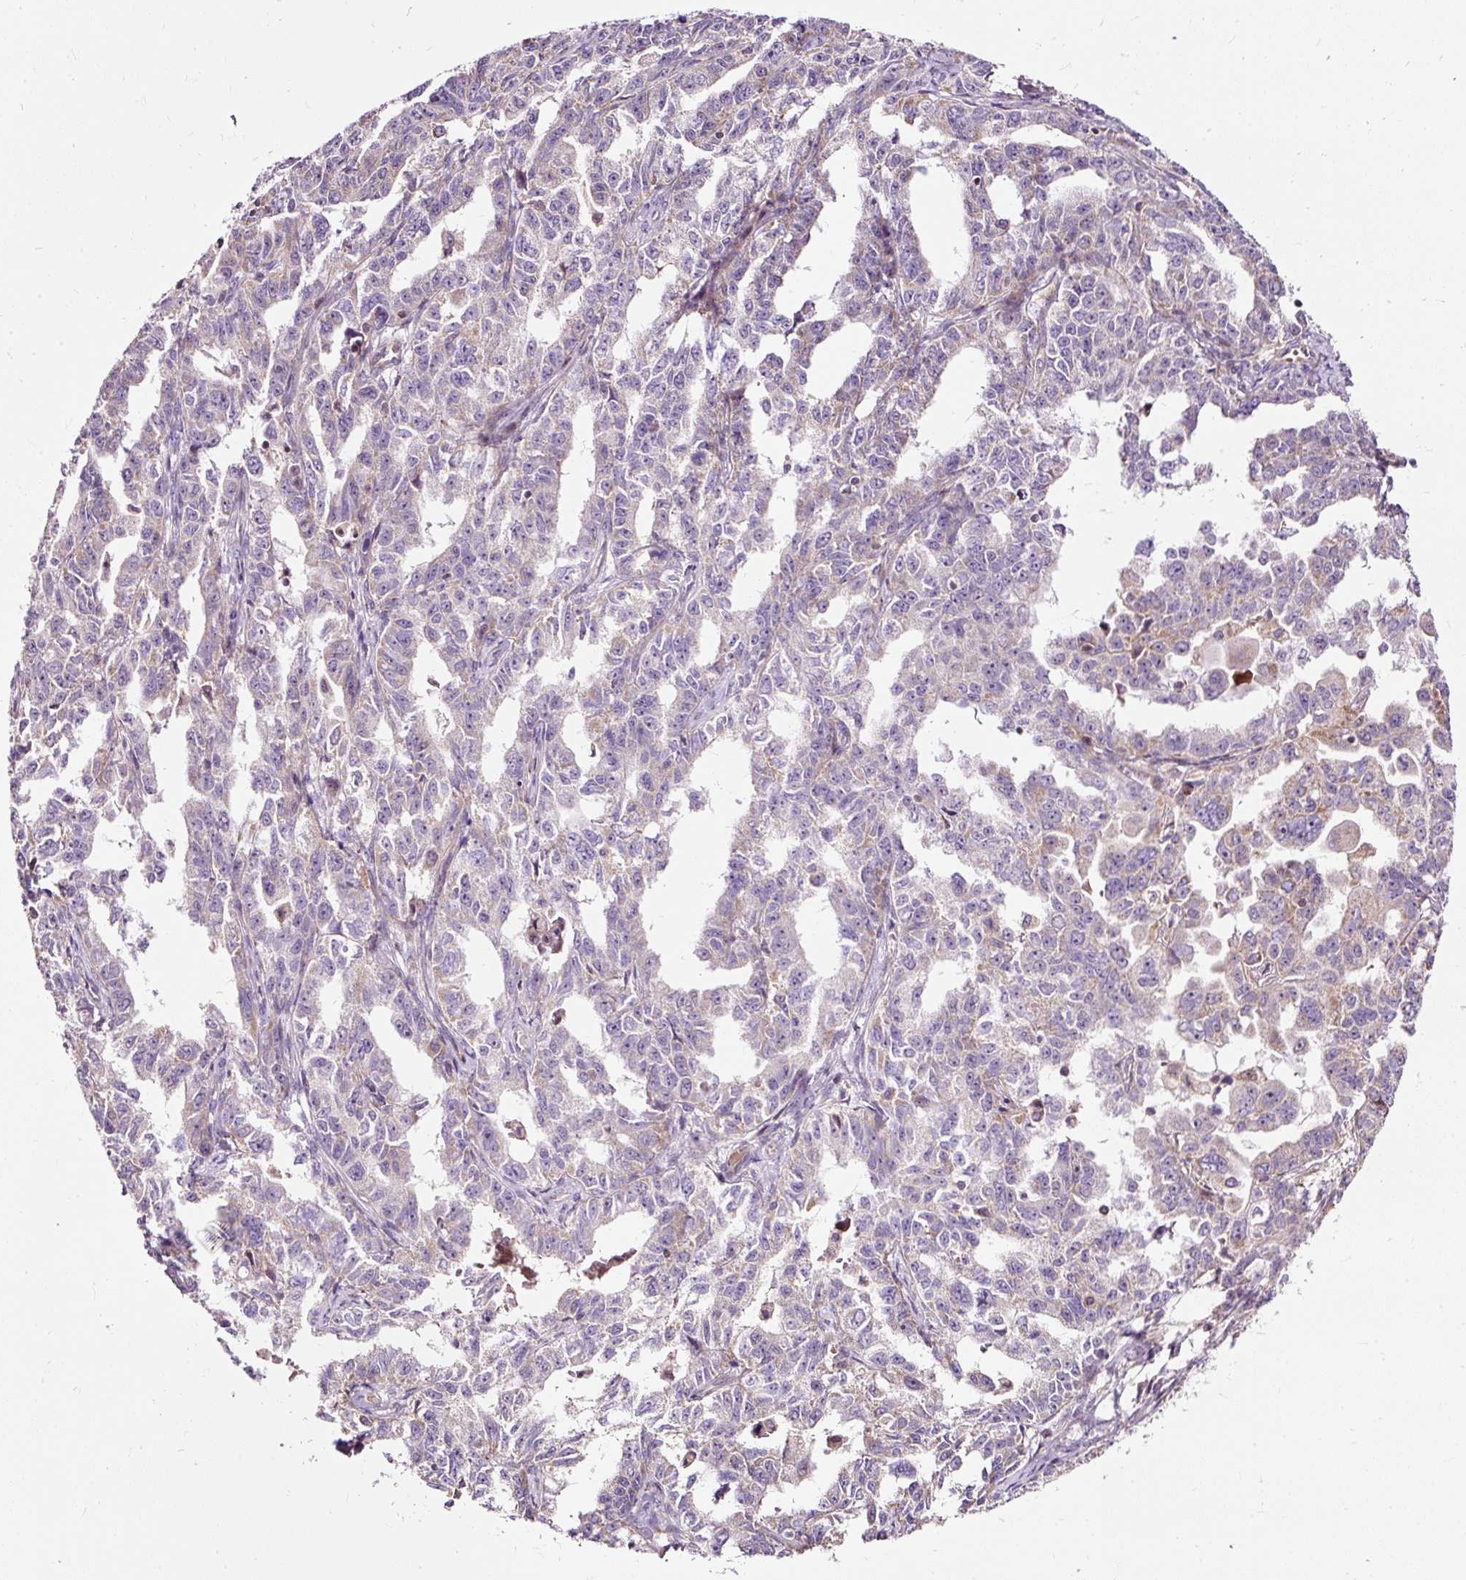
{"staining": {"intensity": "weak", "quantity": "<25%", "location": "cytoplasmic/membranous"}, "tissue": "ovarian cancer", "cell_type": "Tumor cells", "image_type": "cancer", "snomed": [{"axis": "morphology", "description": "Adenocarcinoma, NOS"}, {"axis": "morphology", "description": "Carcinoma, endometroid"}, {"axis": "topography", "description": "Ovary"}], "caption": "Immunohistochemistry of adenocarcinoma (ovarian) demonstrates no positivity in tumor cells. (Brightfield microscopy of DAB (3,3'-diaminobenzidine) immunohistochemistry at high magnification).", "gene": "BOLA3", "patient": {"sex": "female", "age": 72}}